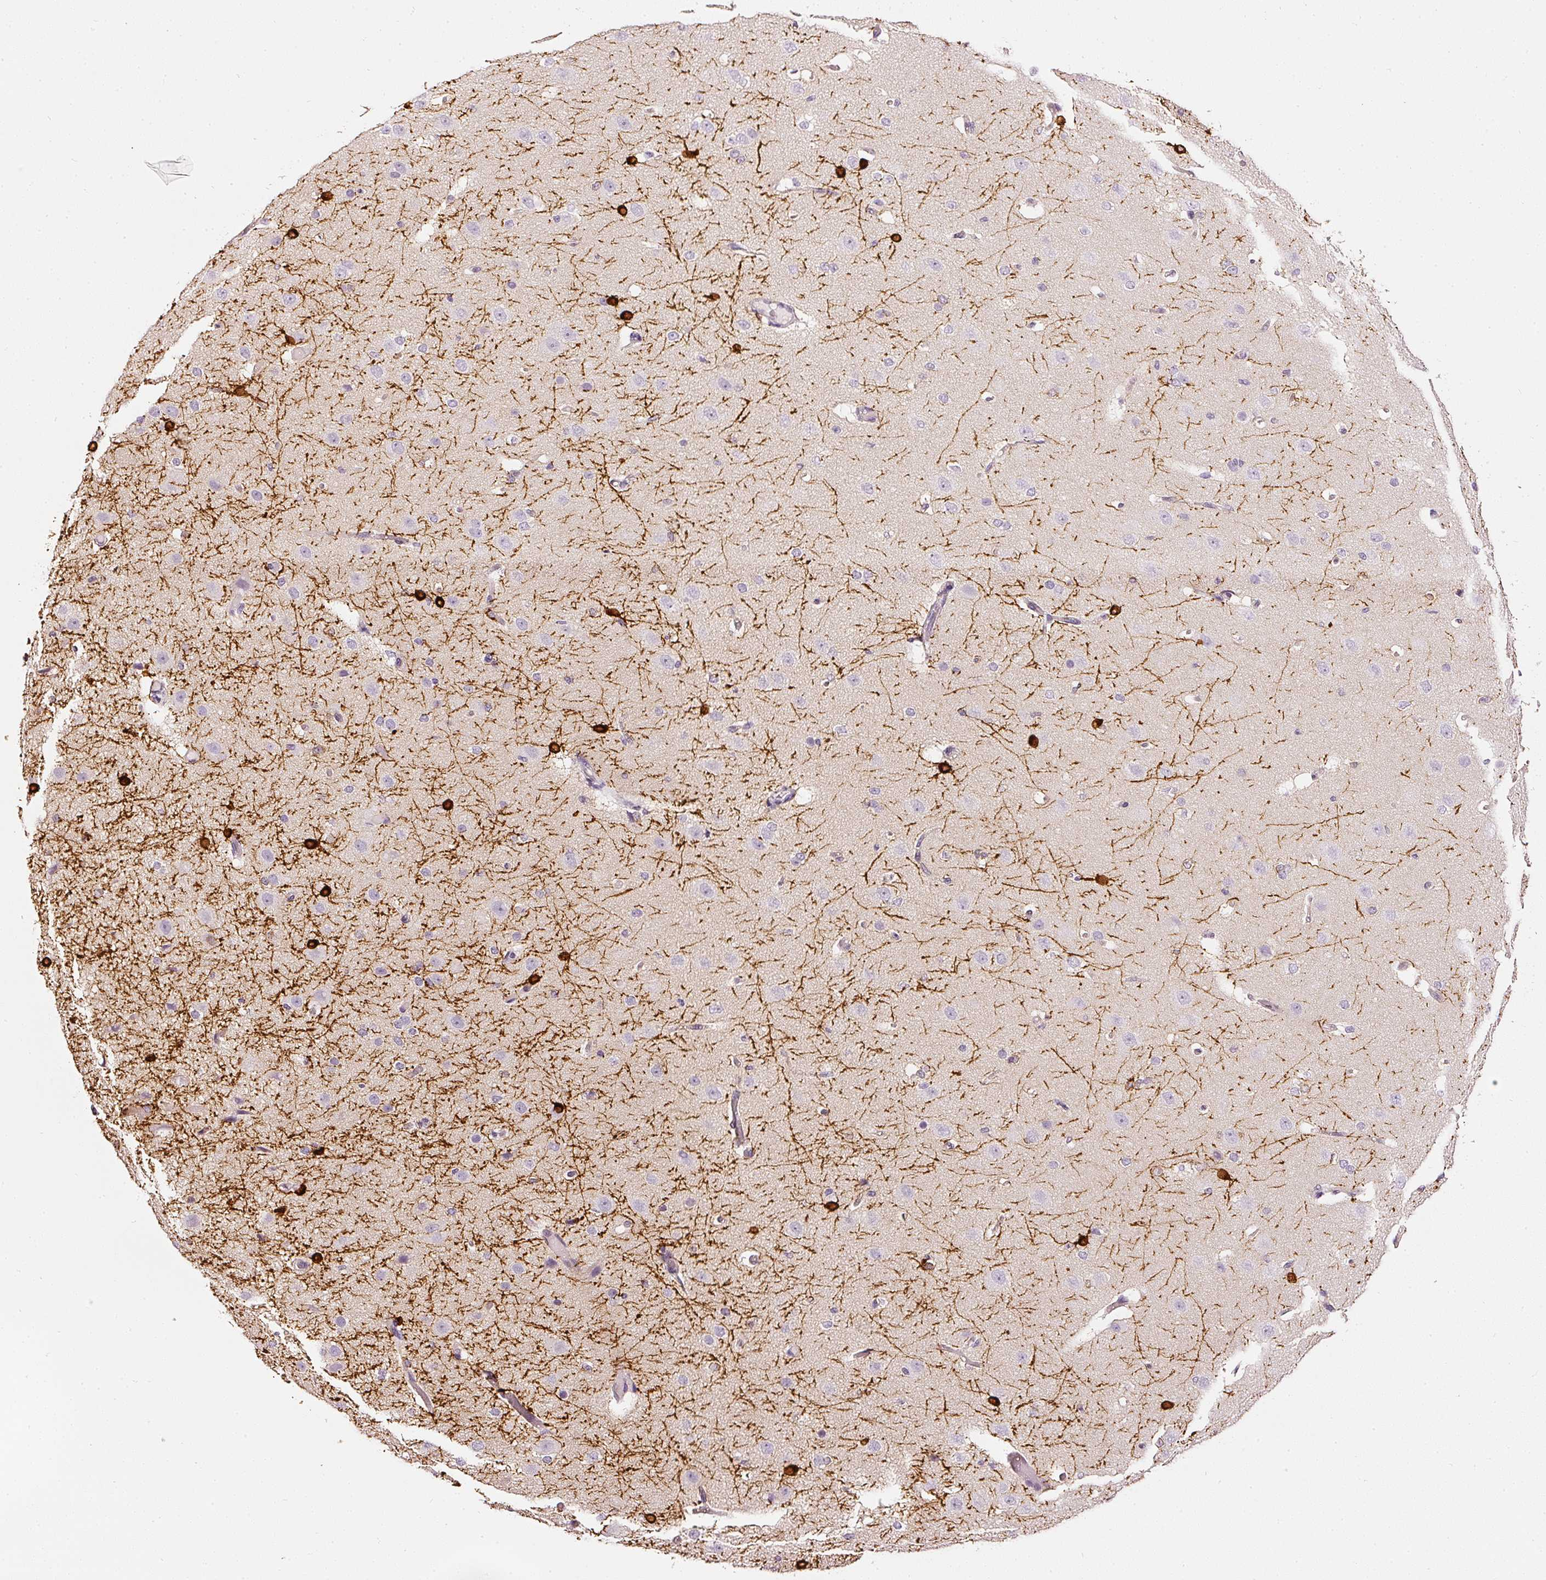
{"staining": {"intensity": "negative", "quantity": "none", "location": "none"}, "tissue": "cerebral cortex", "cell_type": "Endothelial cells", "image_type": "normal", "snomed": [{"axis": "morphology", "description": "Normal tissue, NOS"}, {"axis": "morphology", "description": "Inflammation, NOS"}, {"axis": "topography", "description": "Cerebral cortex"}], "caption": "Protein analysis of benign cerebral cortex demonstrates no significant expression in endothelial cells. The staining was performed using DAB (3,3'-diaminobenzidine) to visualize the protein expression in brown, while the nuclei were stained in blue with hematoxylin (Magnification: 20x).", "gene": "CNP", "patient": {"sex": "male", "age": 6}}